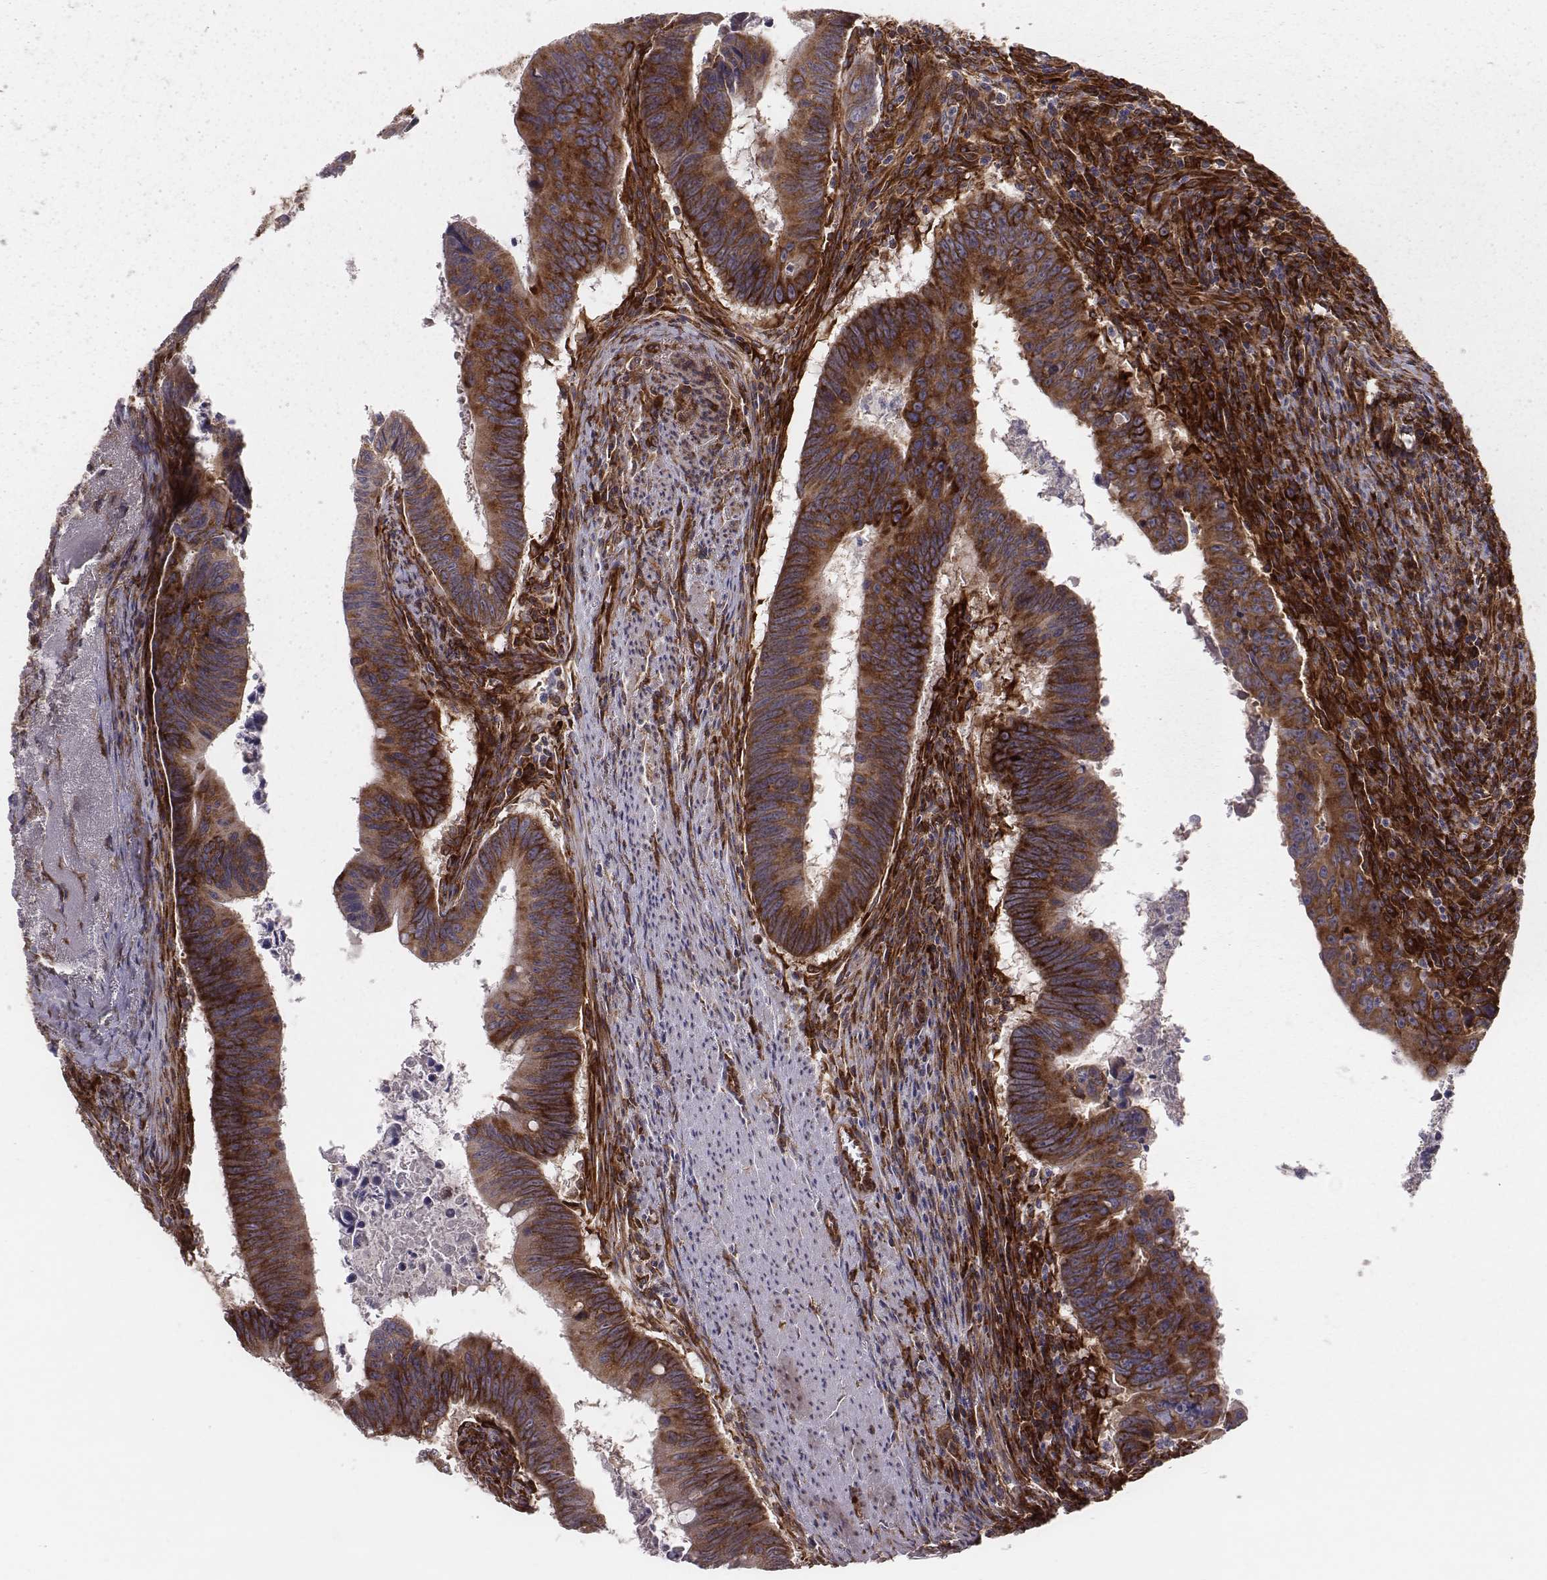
{"staining": {"intensity": "moderate", "quantity": ">75%", "location": "cytoplasmic/membranous"}, "tissue": "colorectal cancer", "cell_type": "Tumor cells", "image_type": "cancer", "snomed": [{"axis": "morphology", "description": "Adenocarcinoma, NOS"}, {"axis": "topography", "description": "Colon"}], "caption": "Approximately >75% of tumor cells in human colorectal cancer demonstrate moderate cytoplasmic/membranous protein positivity as visualized by brown immunohistochemical staining.", "gene": "TXLNA", "patient": {"sex": "female", "age": 87}}